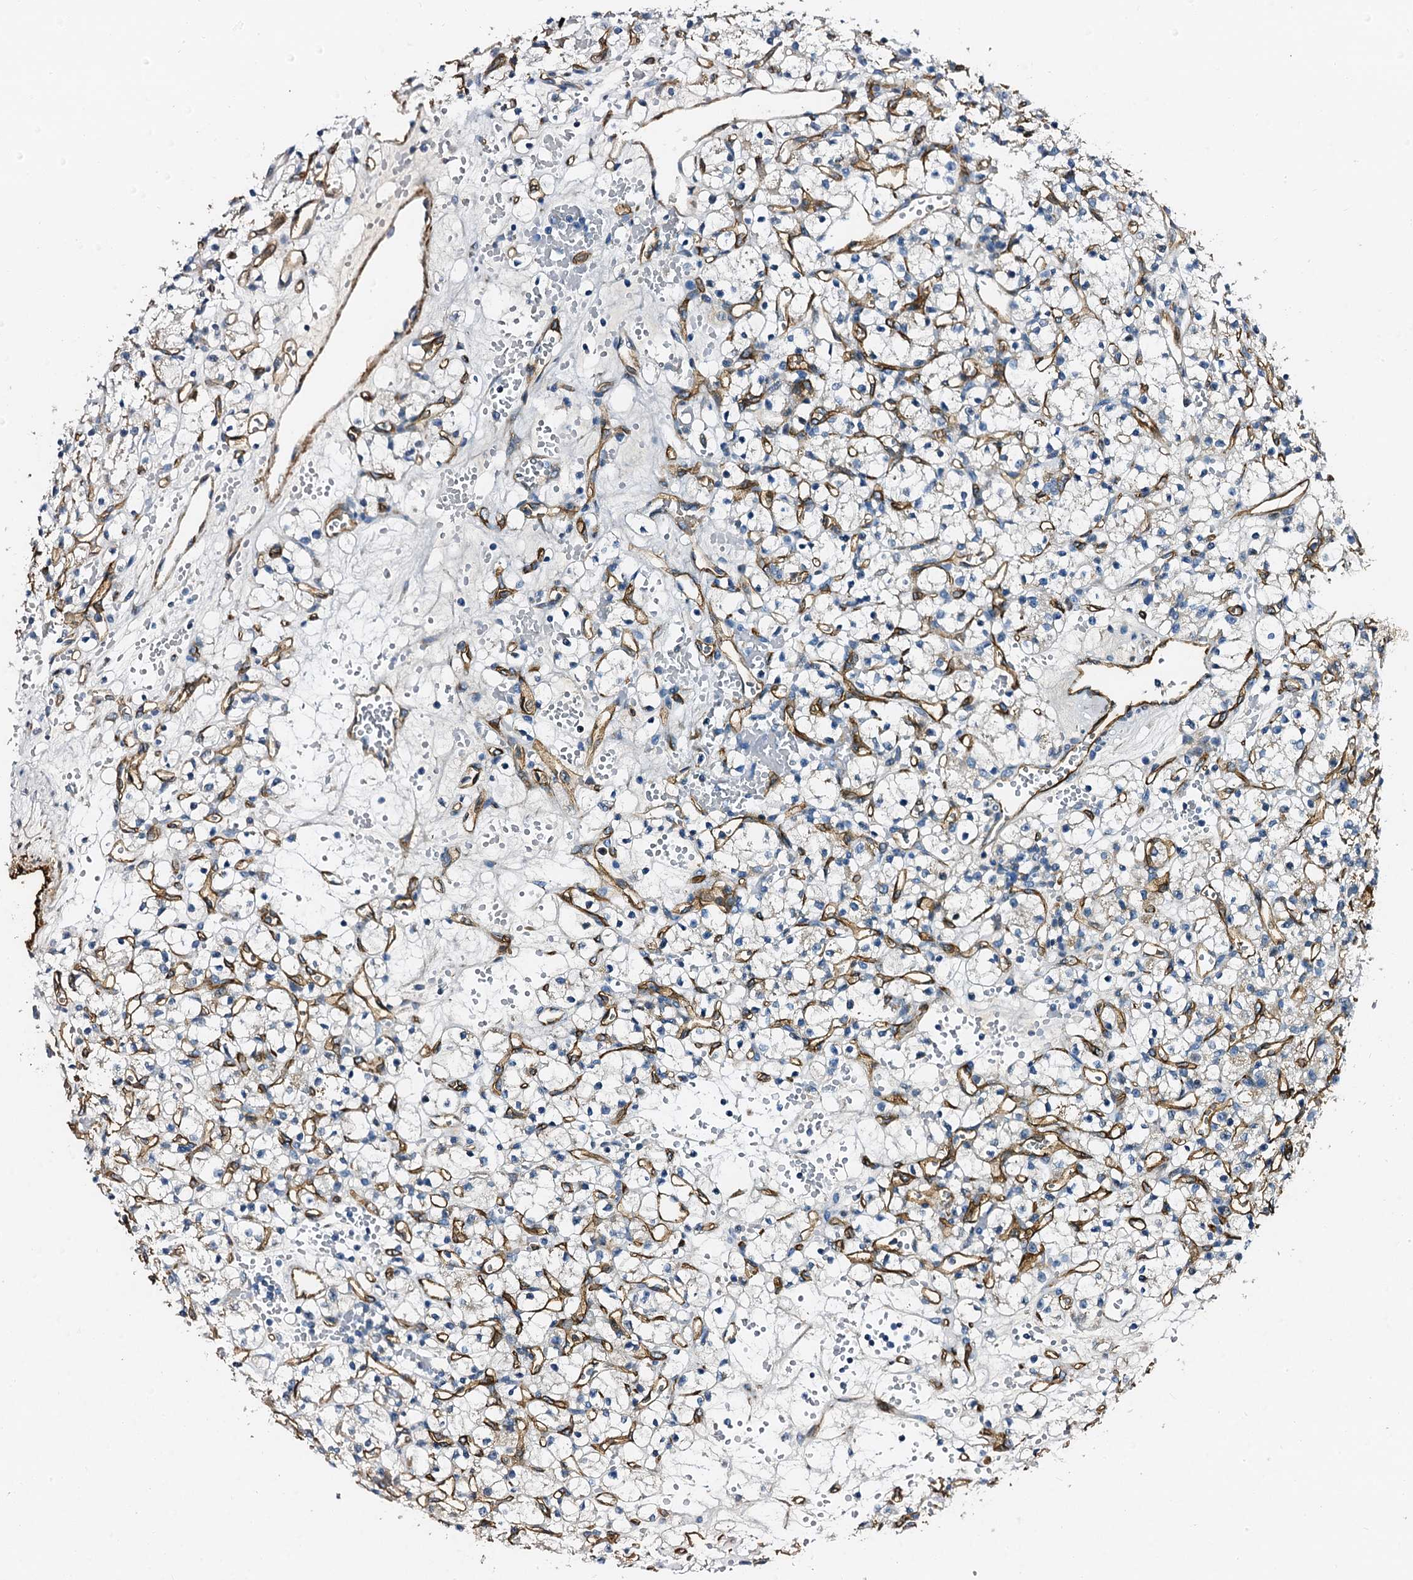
{"staining": {"intensity": "negative", "quantity": "none", "location": "none"}, "tissue": "renal cancer", "cell_type": "Tumor cells", "image_type": "cancer", "snomed": [{"axis": "morphology", "description": "Adenocarcinoma, NOS"}, {"axis": "topography", "description": "Kidney"}], "caption": "The histopathology image exhibits no significant positivity in tumor cells of renal cancer (adenocarcinoma).", "gene": "DBX1", "patient": {"sex": "female", "age": 59}}